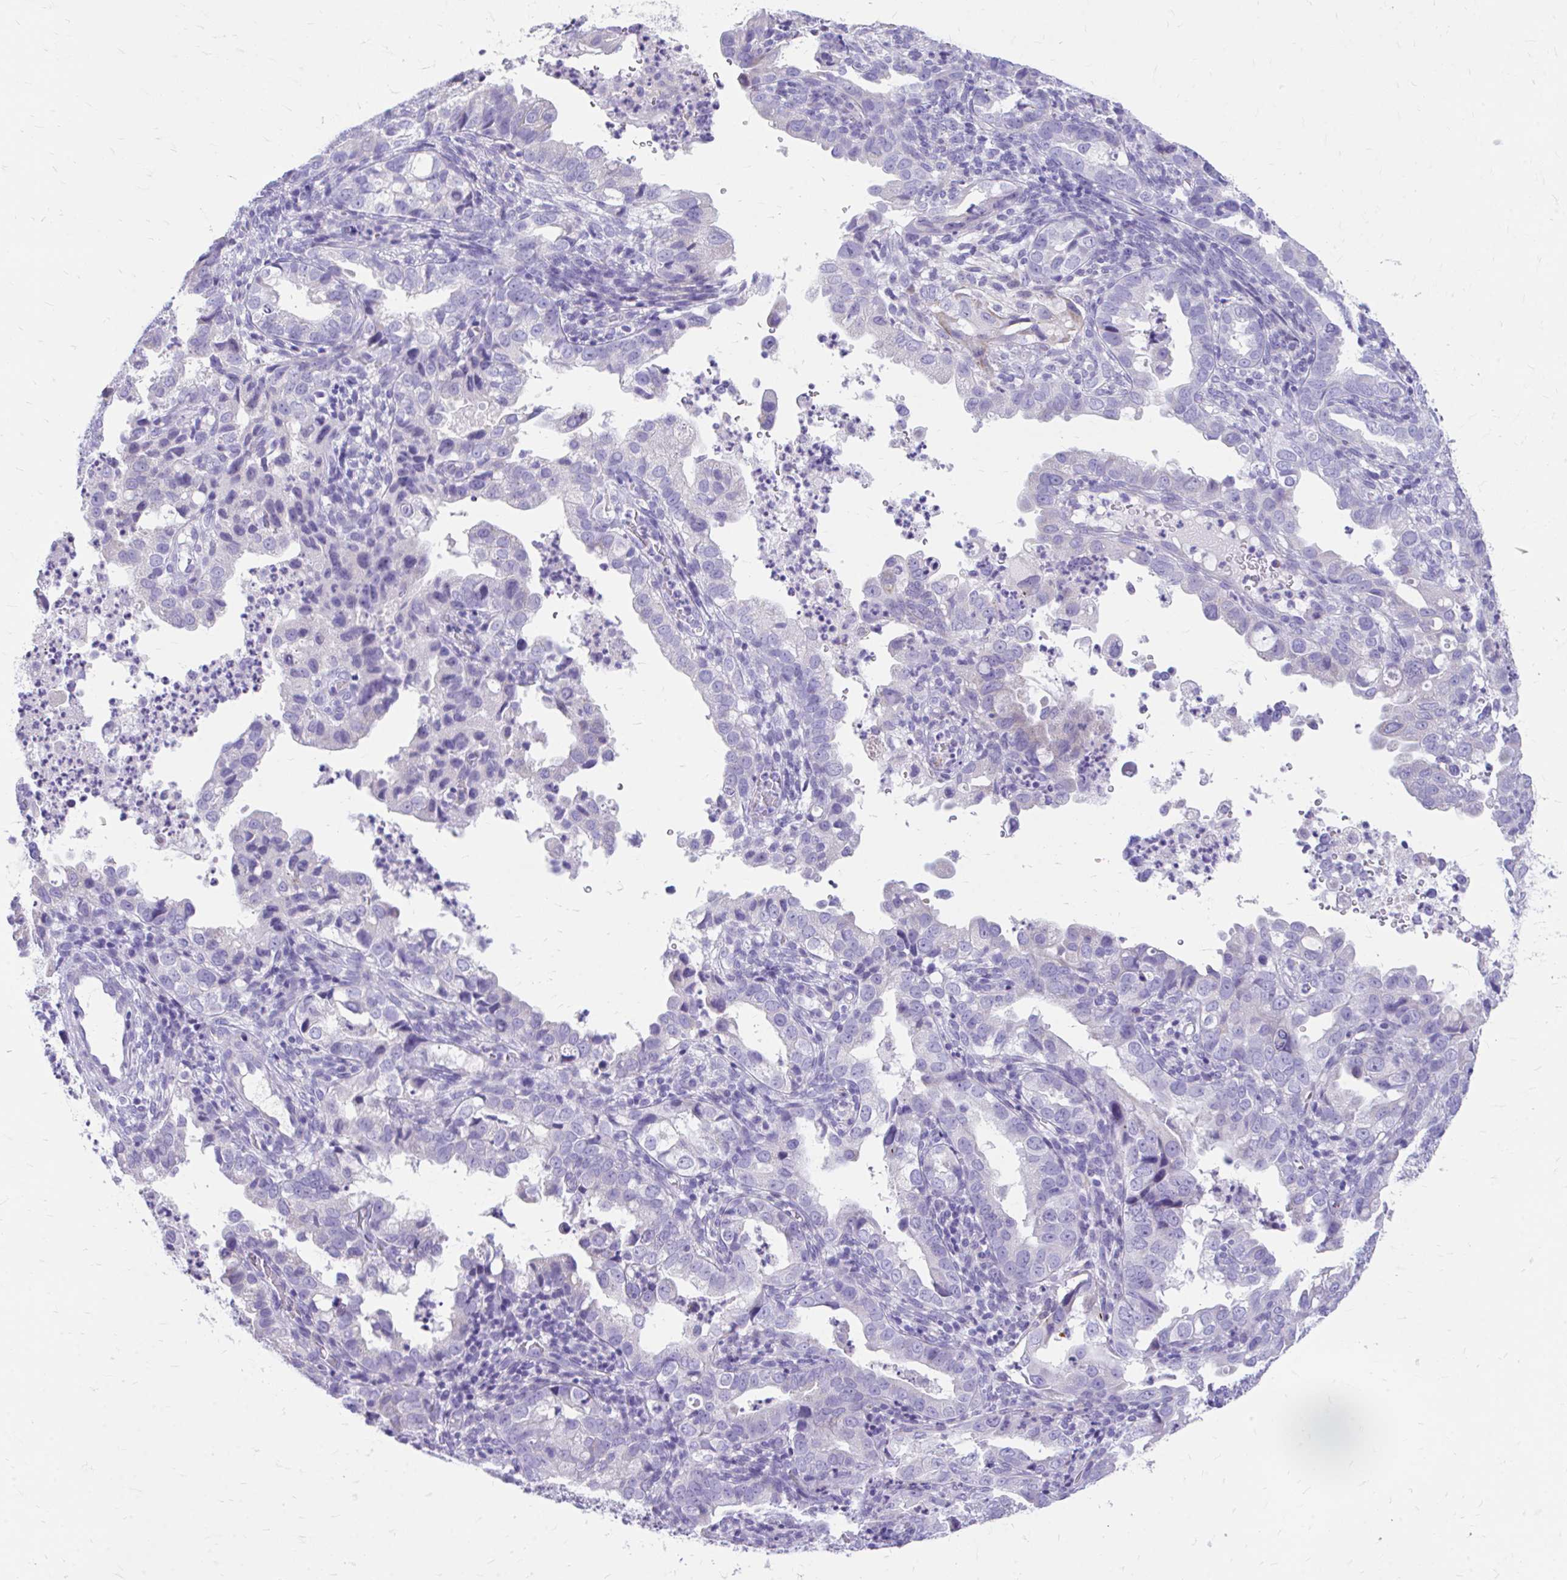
{"staining": {"intensity": "negative", "quantity": "none", "location": "none"}, "tissue": "endometrial cancer", "cell_type": "Tumor cells", "image_type": "cancer", "snomed": [{"axis": "morphology", "description": "Adenocarcinoma, NOS"}, {"axis": "topography", "description": "Endometrium"}], "caption": "High power microscopy histopathology image of an immunohistochemistry micrograph of endometrial cancer (adenocarcinoma), revealing no significant staining in tumor cells. The staining was performed using DAB to visualize the protein expression in brown, while the nuclei were stained in blue with hematoxylin (Magnification: 20x).", "gene": "KRIT1", "patient": {"sex": "female", "age": 57}}